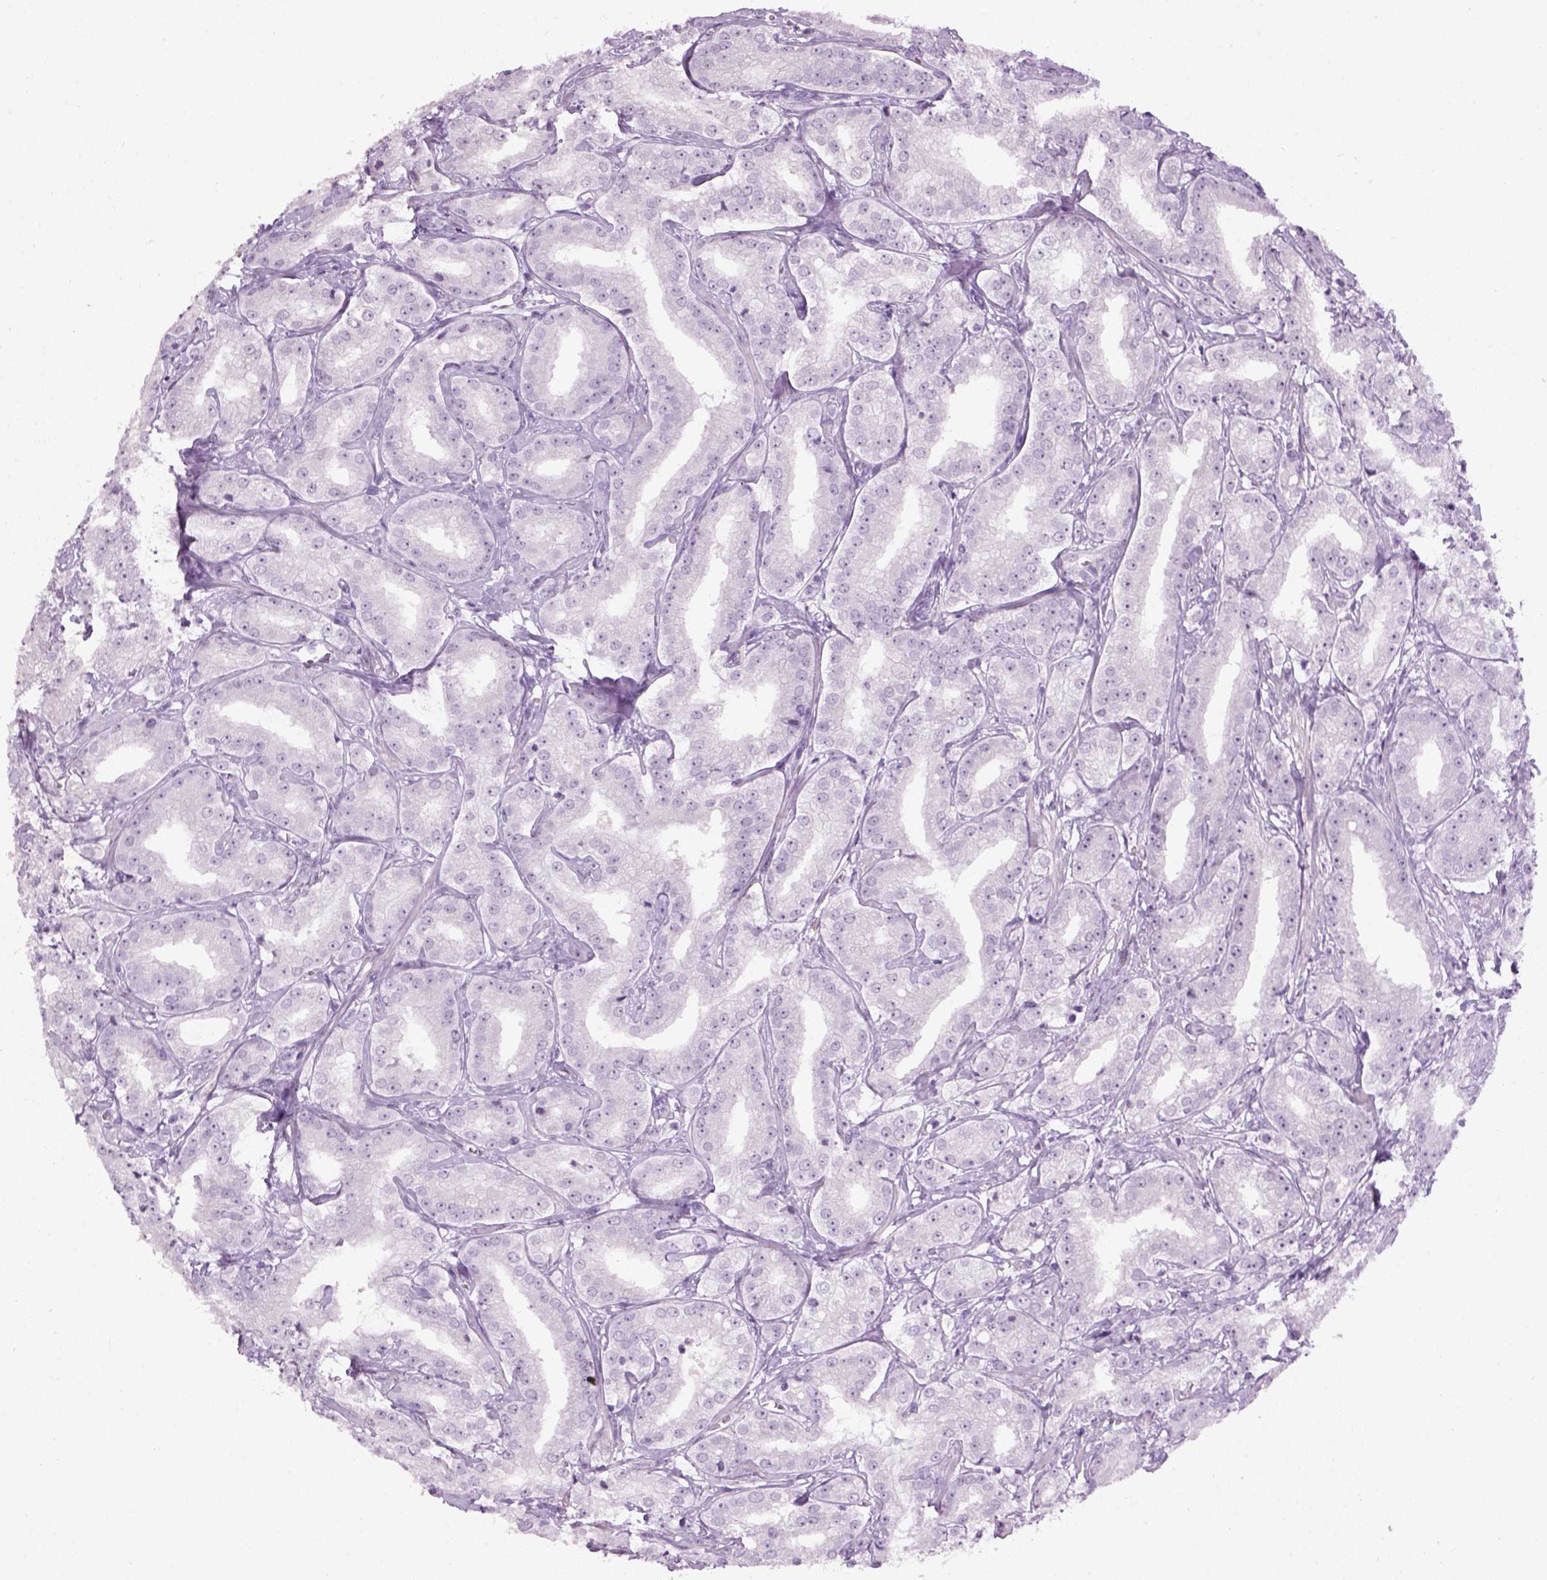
{"staining": {"intensity": "negative", "quantity": "none", "location": "none"}, "tissue": "prostate cancer", "cell_type": "Tumor cells", "image_type": "cancer", "snomed": [{"axis": "morphology", "description": "Adenocarcinoma, High grade"}, {"axis": "topography", "description": "Prostate"}], "caption": "The immunohistochemistry (IHC) image has no significant positivity in tumor cells of prostate cancer tissue.", "gene": "GABRB2", "patient": {"sex": "male", "age": 64}}